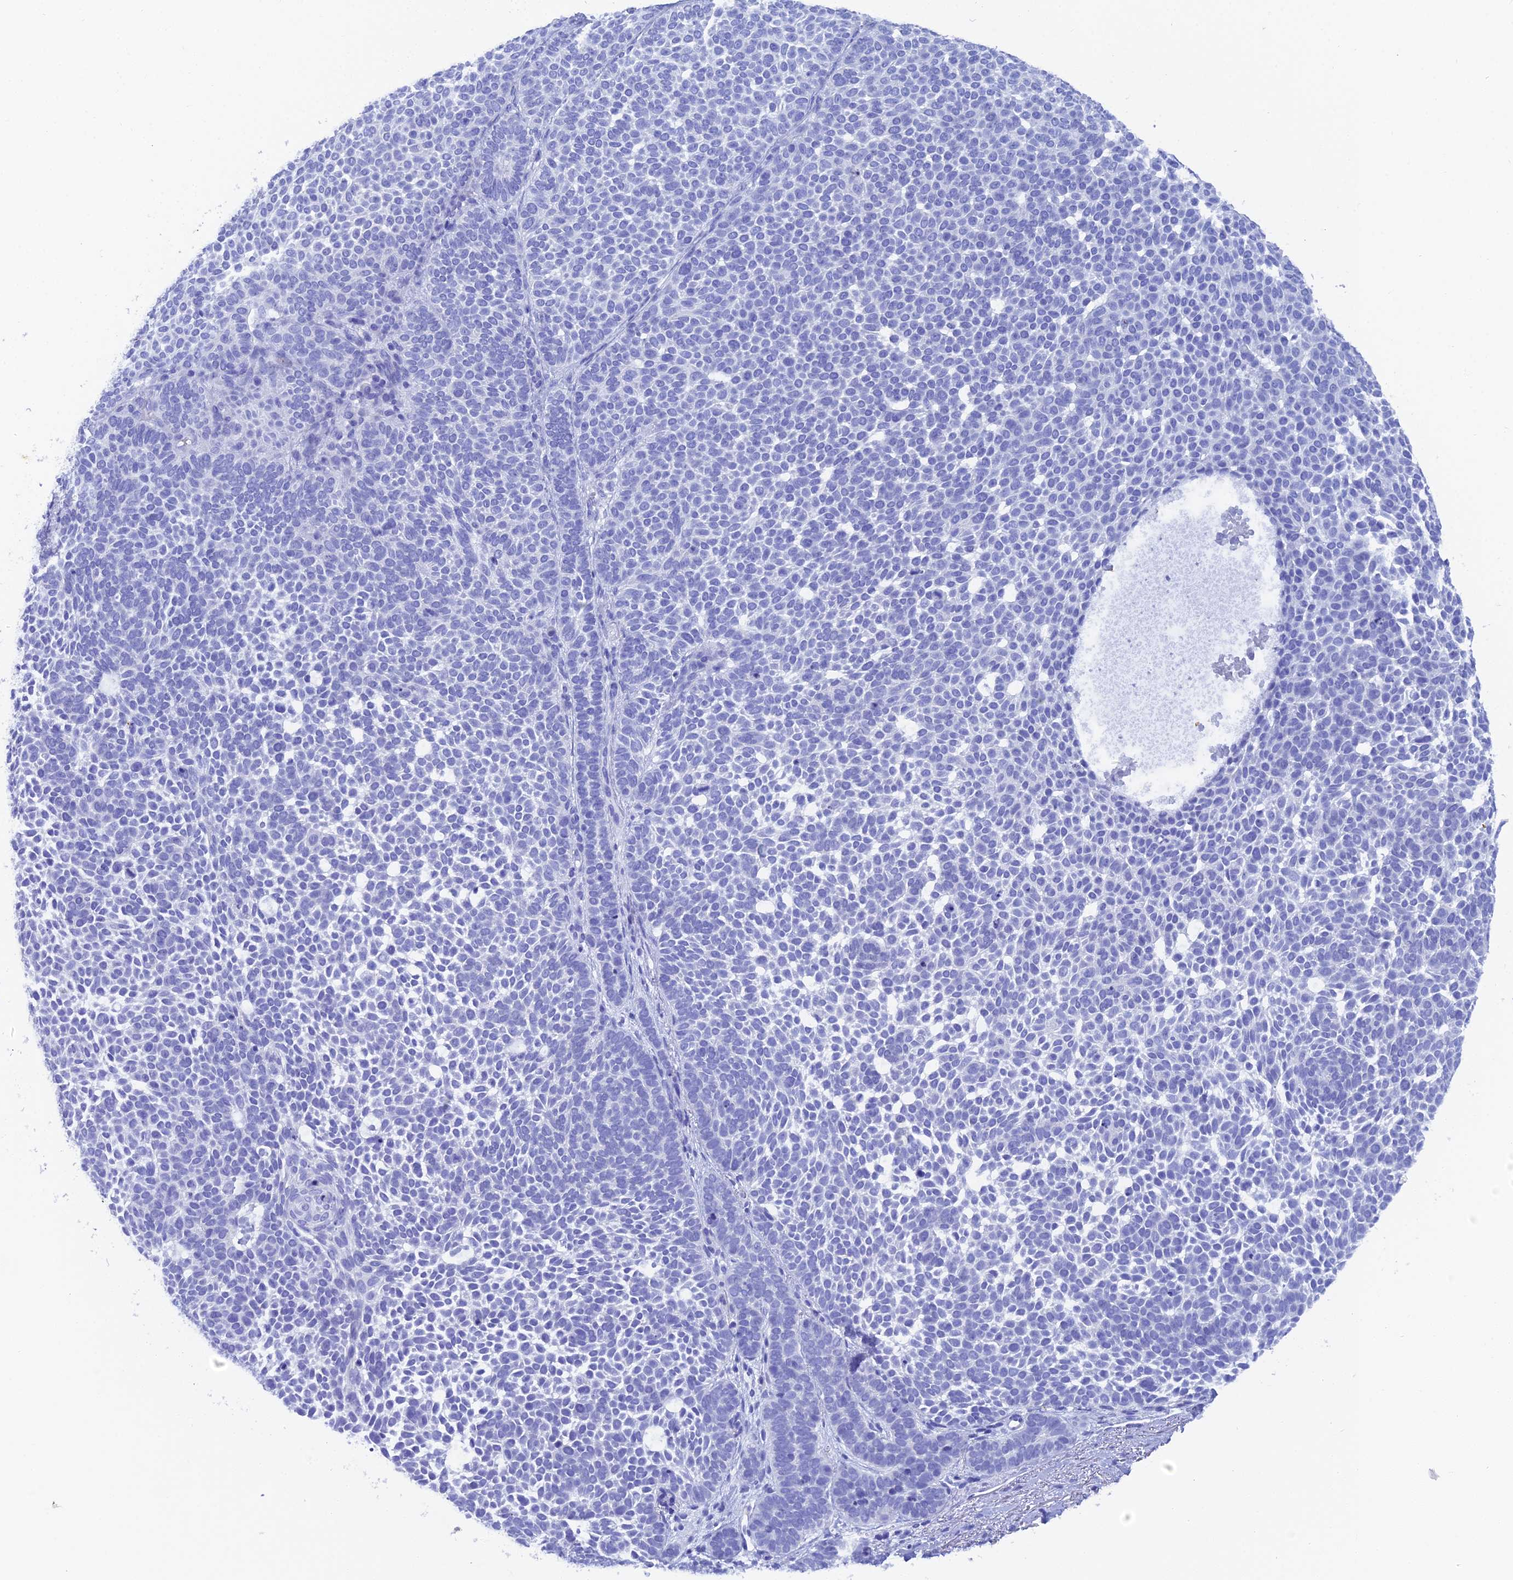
{"staining": {"intensity": "negative", "quantity": "none", "location": "none"}, "tissue": "skin cancer", "cell_type": "Tumor cells", "image_type": "cancer", "snomed": [{"axis": "morphology", "description": "Basal cell carcinoma"}, {"axis": "topography", "description": "Skin"}], "caption": "Immunohistochemical staining of skin cancer (basal cell carcinoma) displays no significant staining in tumor cells.", "gene": "REG1A", "patient": {"sex": "female", "age": 77}}